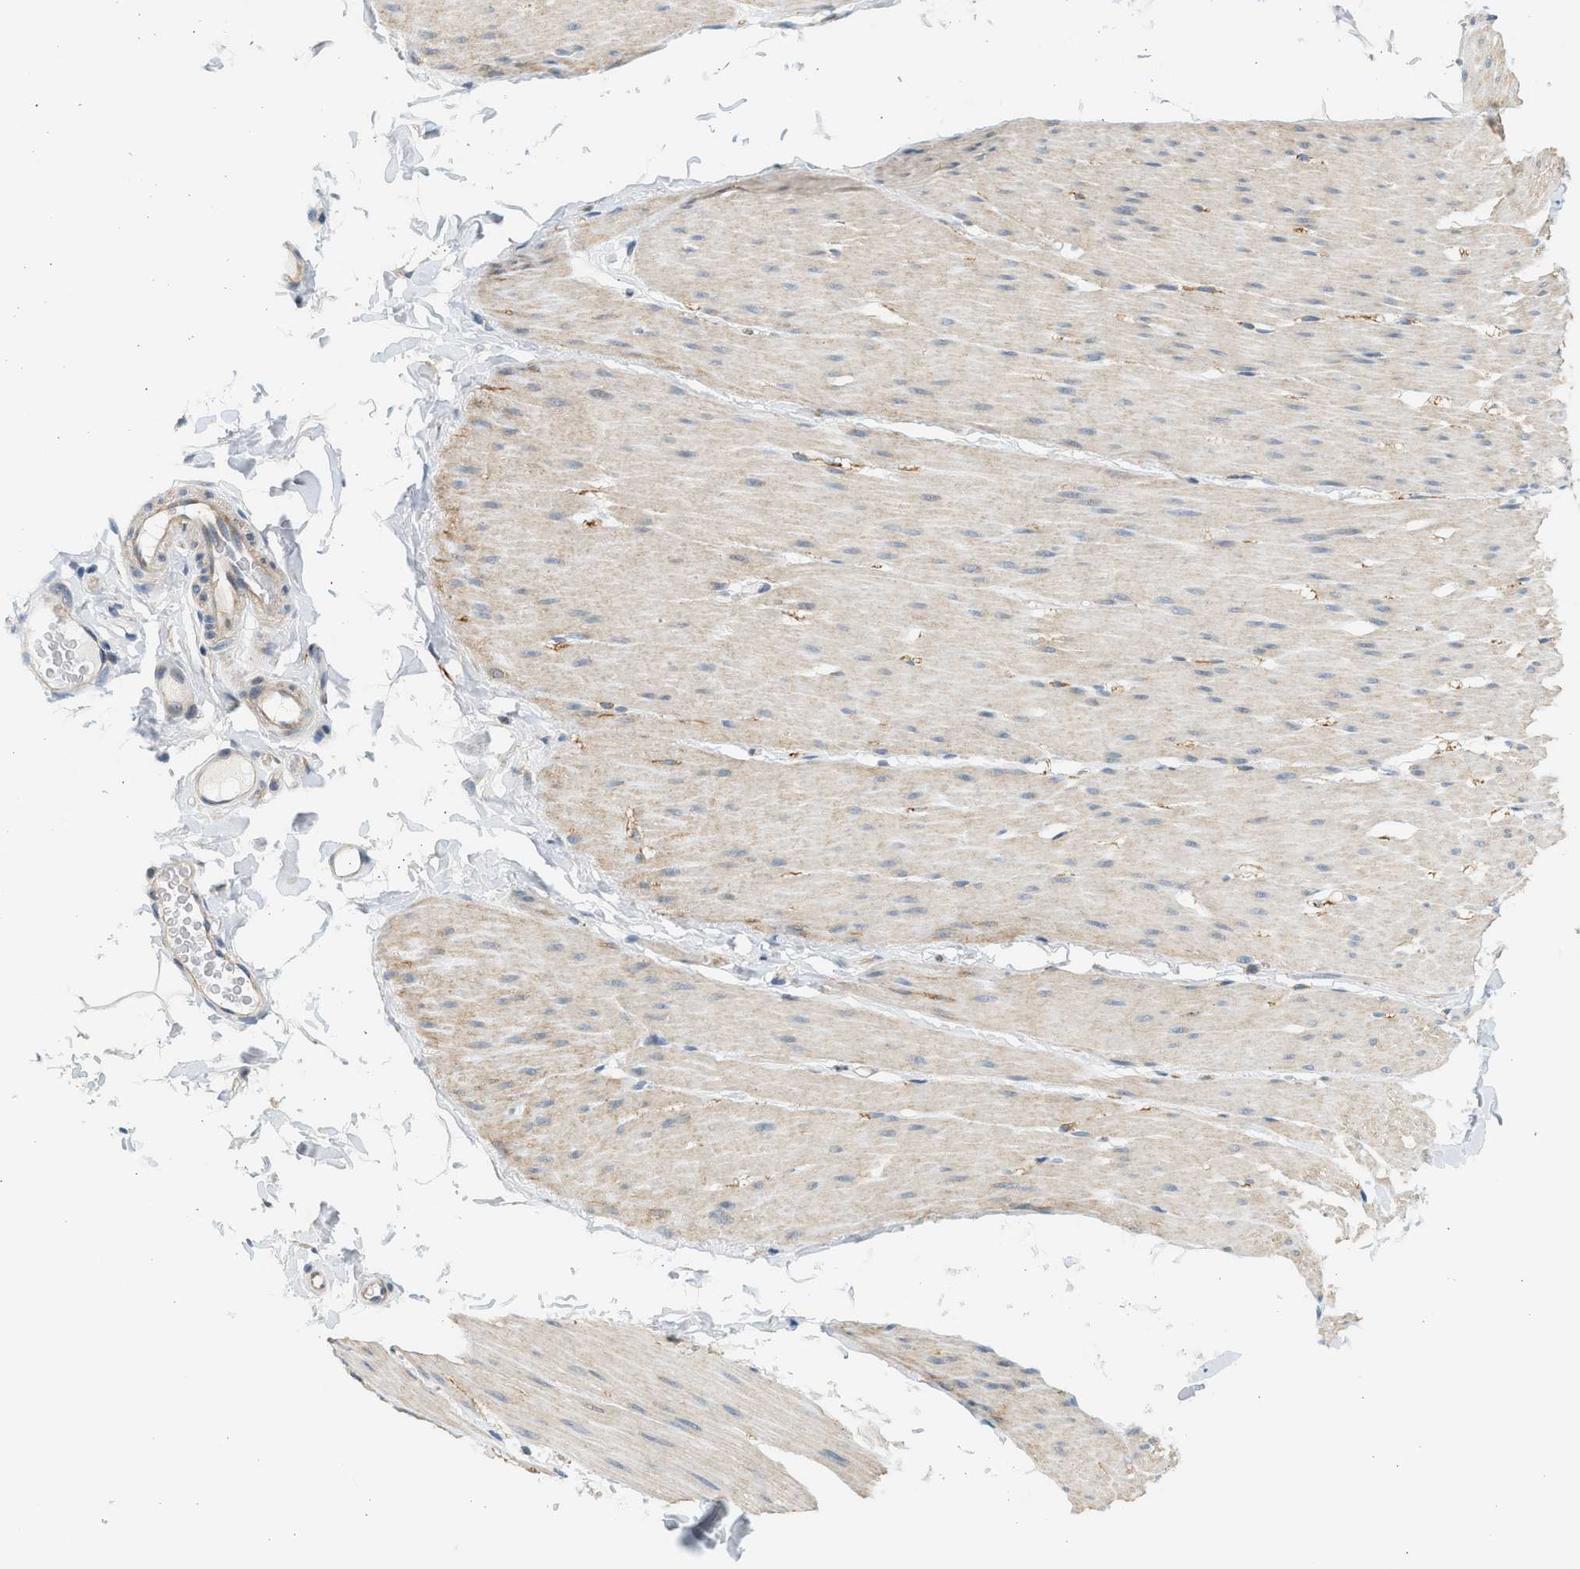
{"staining": {"intensity": "weak", "quantity": "<25%", "location": "cytoplasmic/membranous"}, "tissue": "smooth muscle", "cell_type": "Smooth muscle cells", "image_type": "normal", "snomed": [{"axis": "morphology", "description": "Normal tissue, NOS"}, {"axis": "topography", "description": "Smooth muscle"}, {"axis": "topography", "description": "Colon"}], "caption": "Smooth muscle stained for a protein using IHC shows no expression smooth muscle cells.", "gene": "KDELR2", "patient": {"sex": "male", "age": 67}}